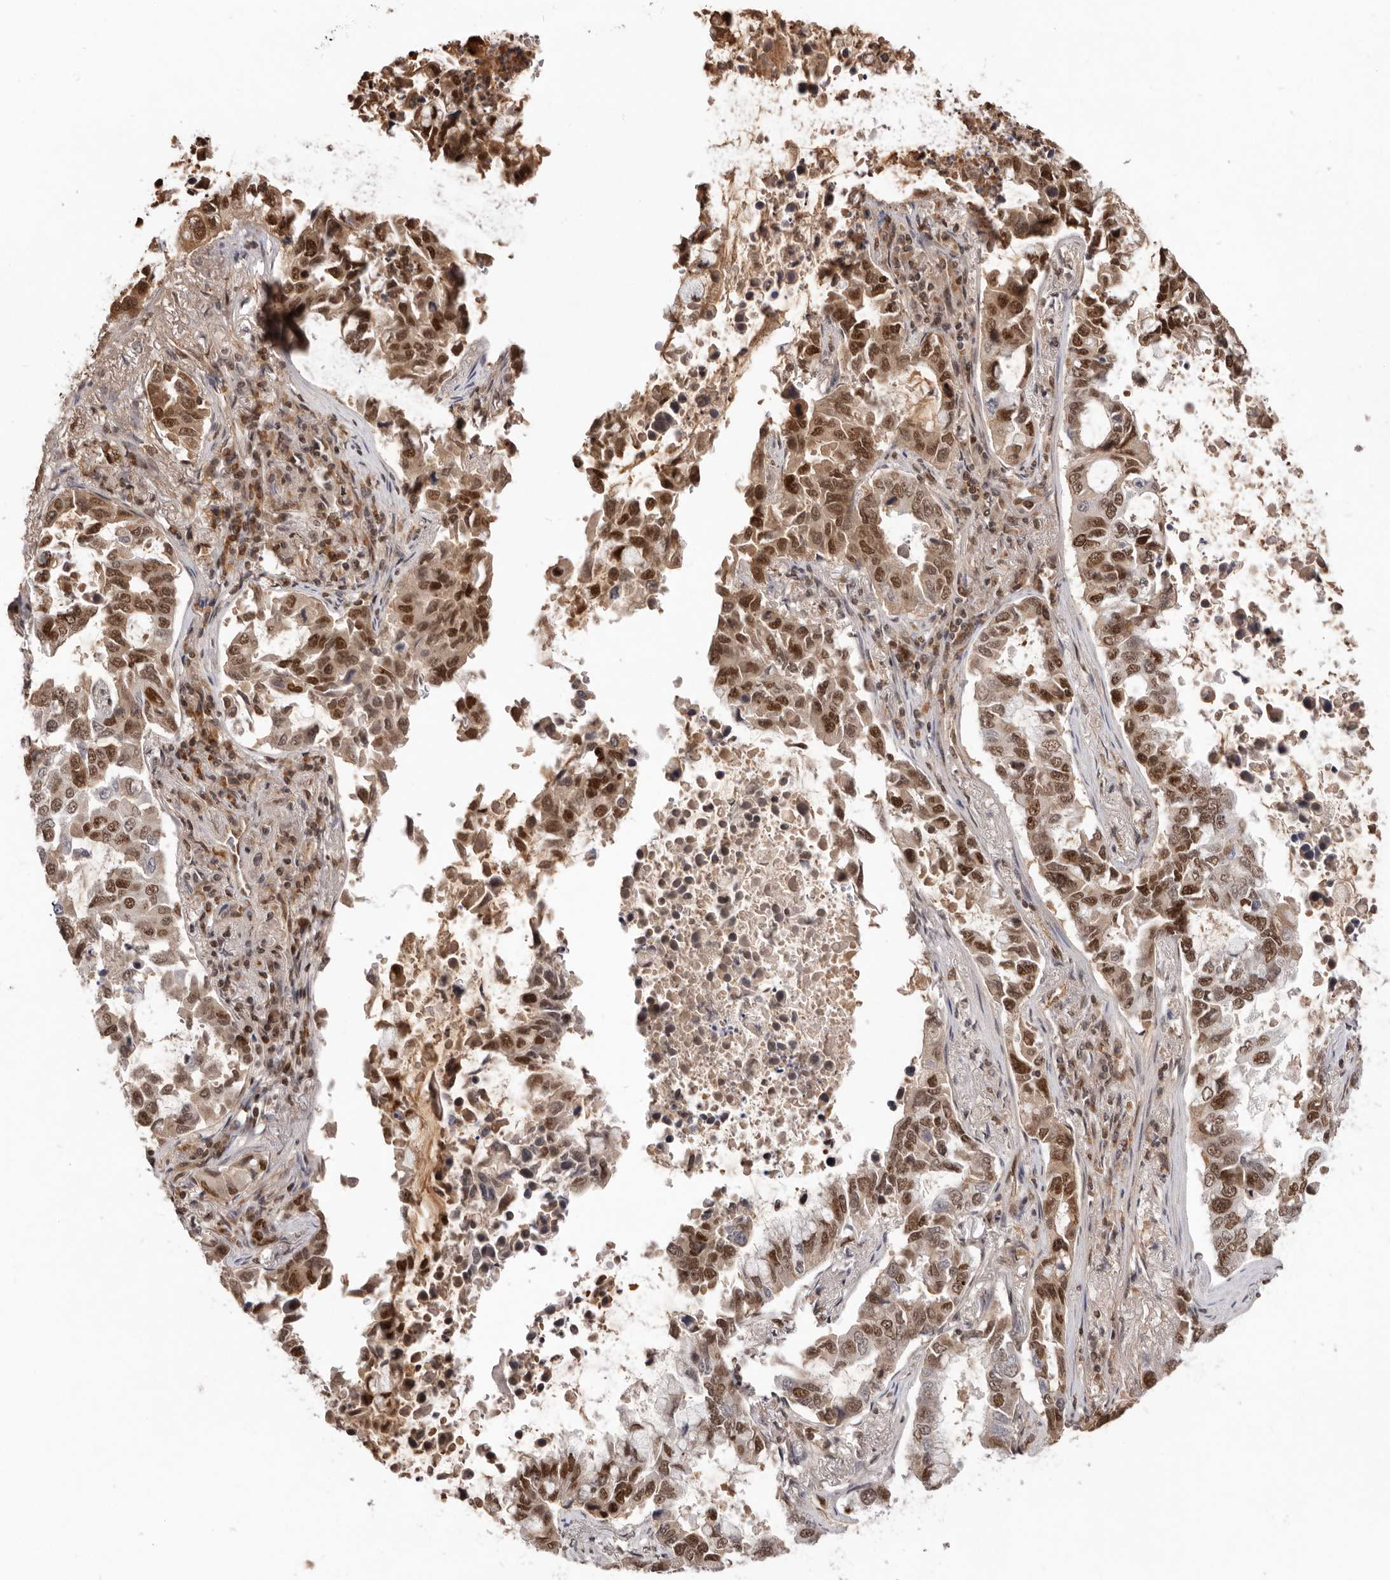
{"staining": {"intensity": "moderate", "quantity": ">75%", "location": "nuclear"}, "tissue": "lung cancer", "cell_type": "Tumor cells", "image_type": "cancer", "snomed": [{"axis": "morphology", "description": "Adenocarcinoma, NOS"}, {"axis": "topography", "description": "Lung"}], "caption": "Human lung adenocarcinoma stained with a protein marker reveals moderate staining in tumor cells.", "gene": "CHTOP", "patient": {"sex": "male", "age": 64}}